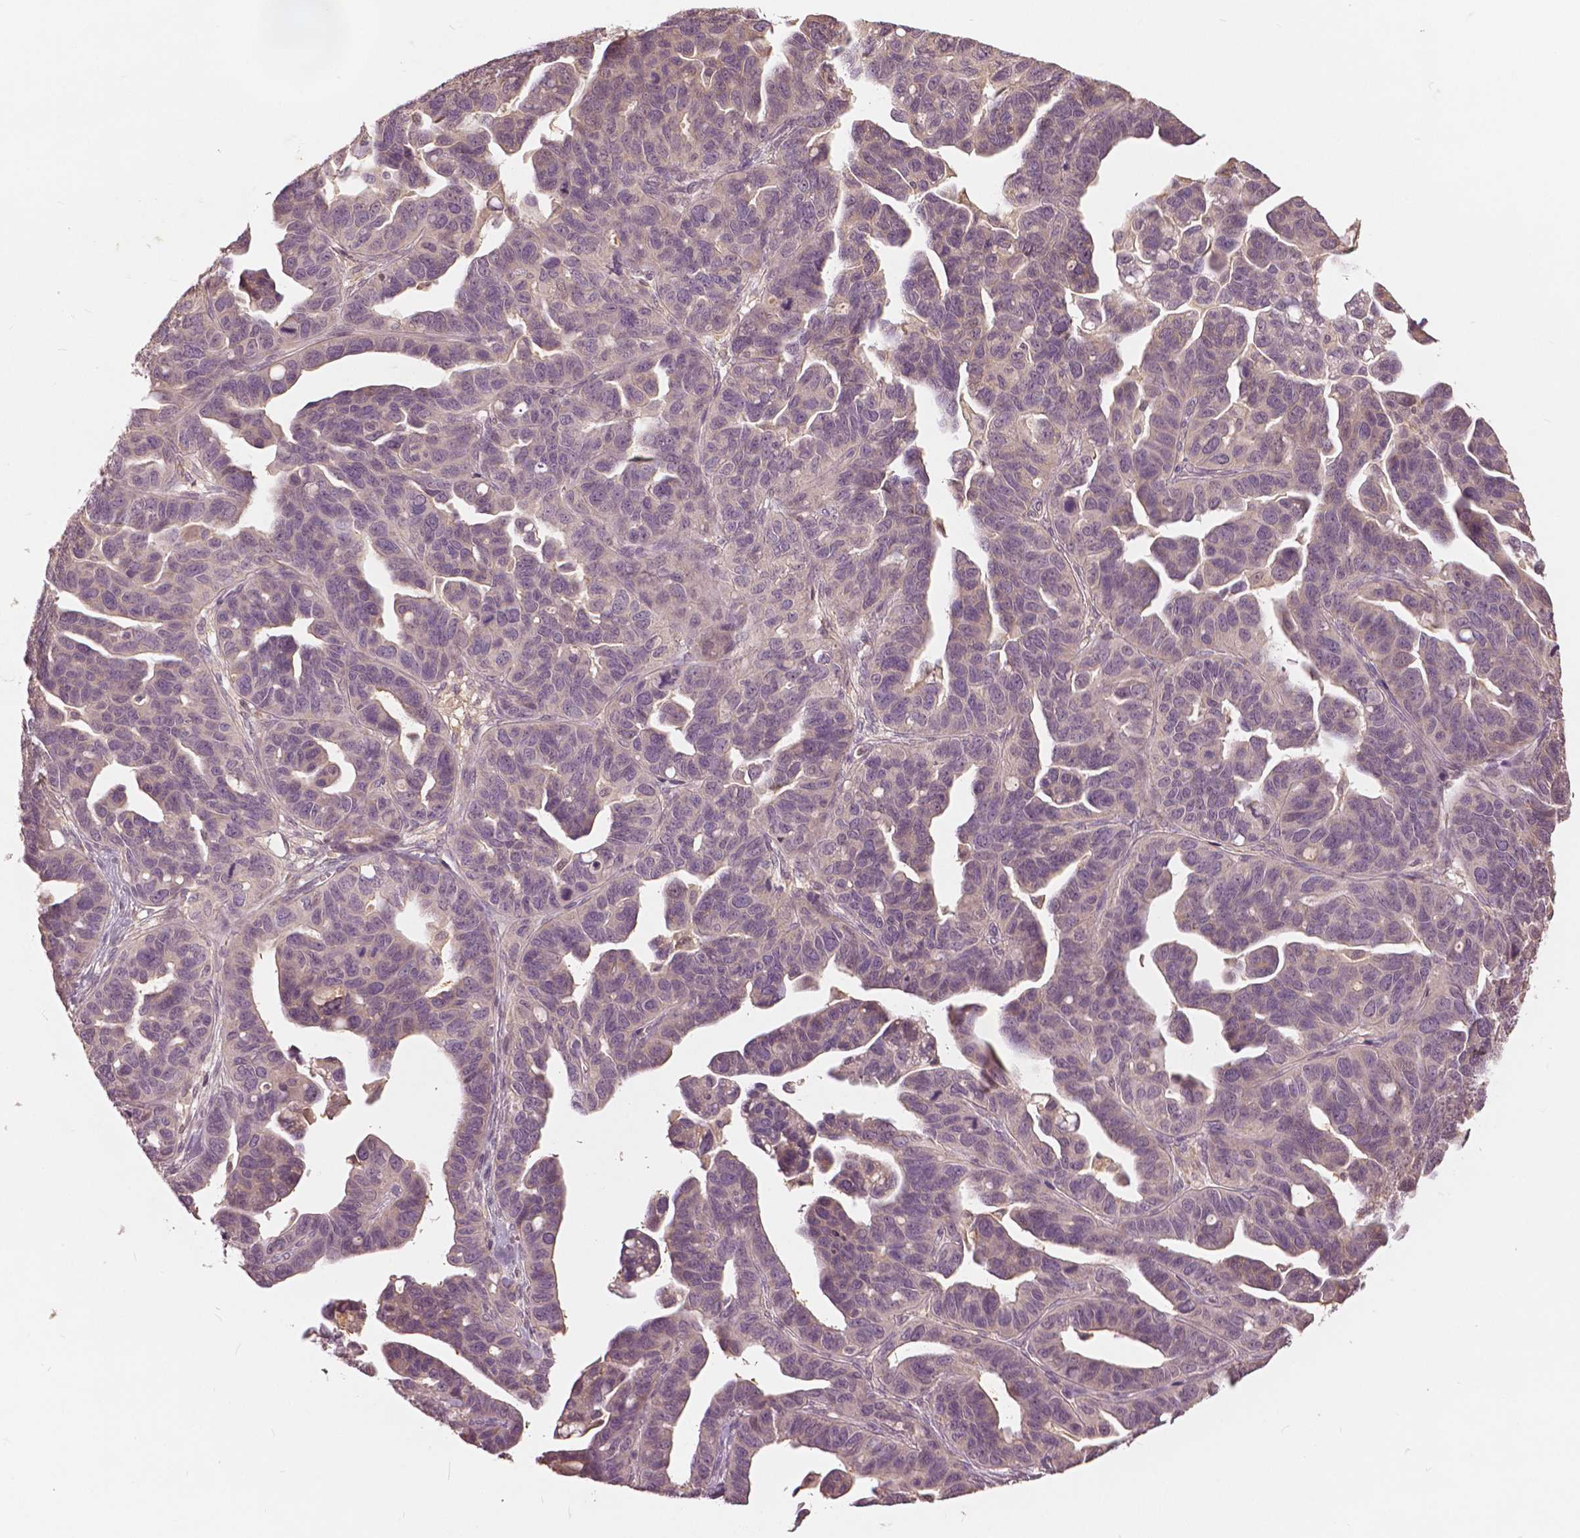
{"staining": {"intensity": "weak", "quantity": "25%-75%", "location": "nuclear"}, "tissue": "ovarian cancer", "cell_type": "Tumor cells", "image_type": "cancer", "snomed": [{"axis": "morphology", "description": "Cystadenocarcinoma, serous, NOS"}, {"axis": "topography", "description": "Ovary"}], "caption": "DAB immunohistochemical staining of human serous cystadenocarcinoma (ovarian) shows weak nuclear protein positivity in about 25%-75% of tumor cells. (DAB IHC, brown staining for protein, blue staining for nuclei).", "gene": "ANGPTL4", "patient": {"sex": "female", "age": 69}}